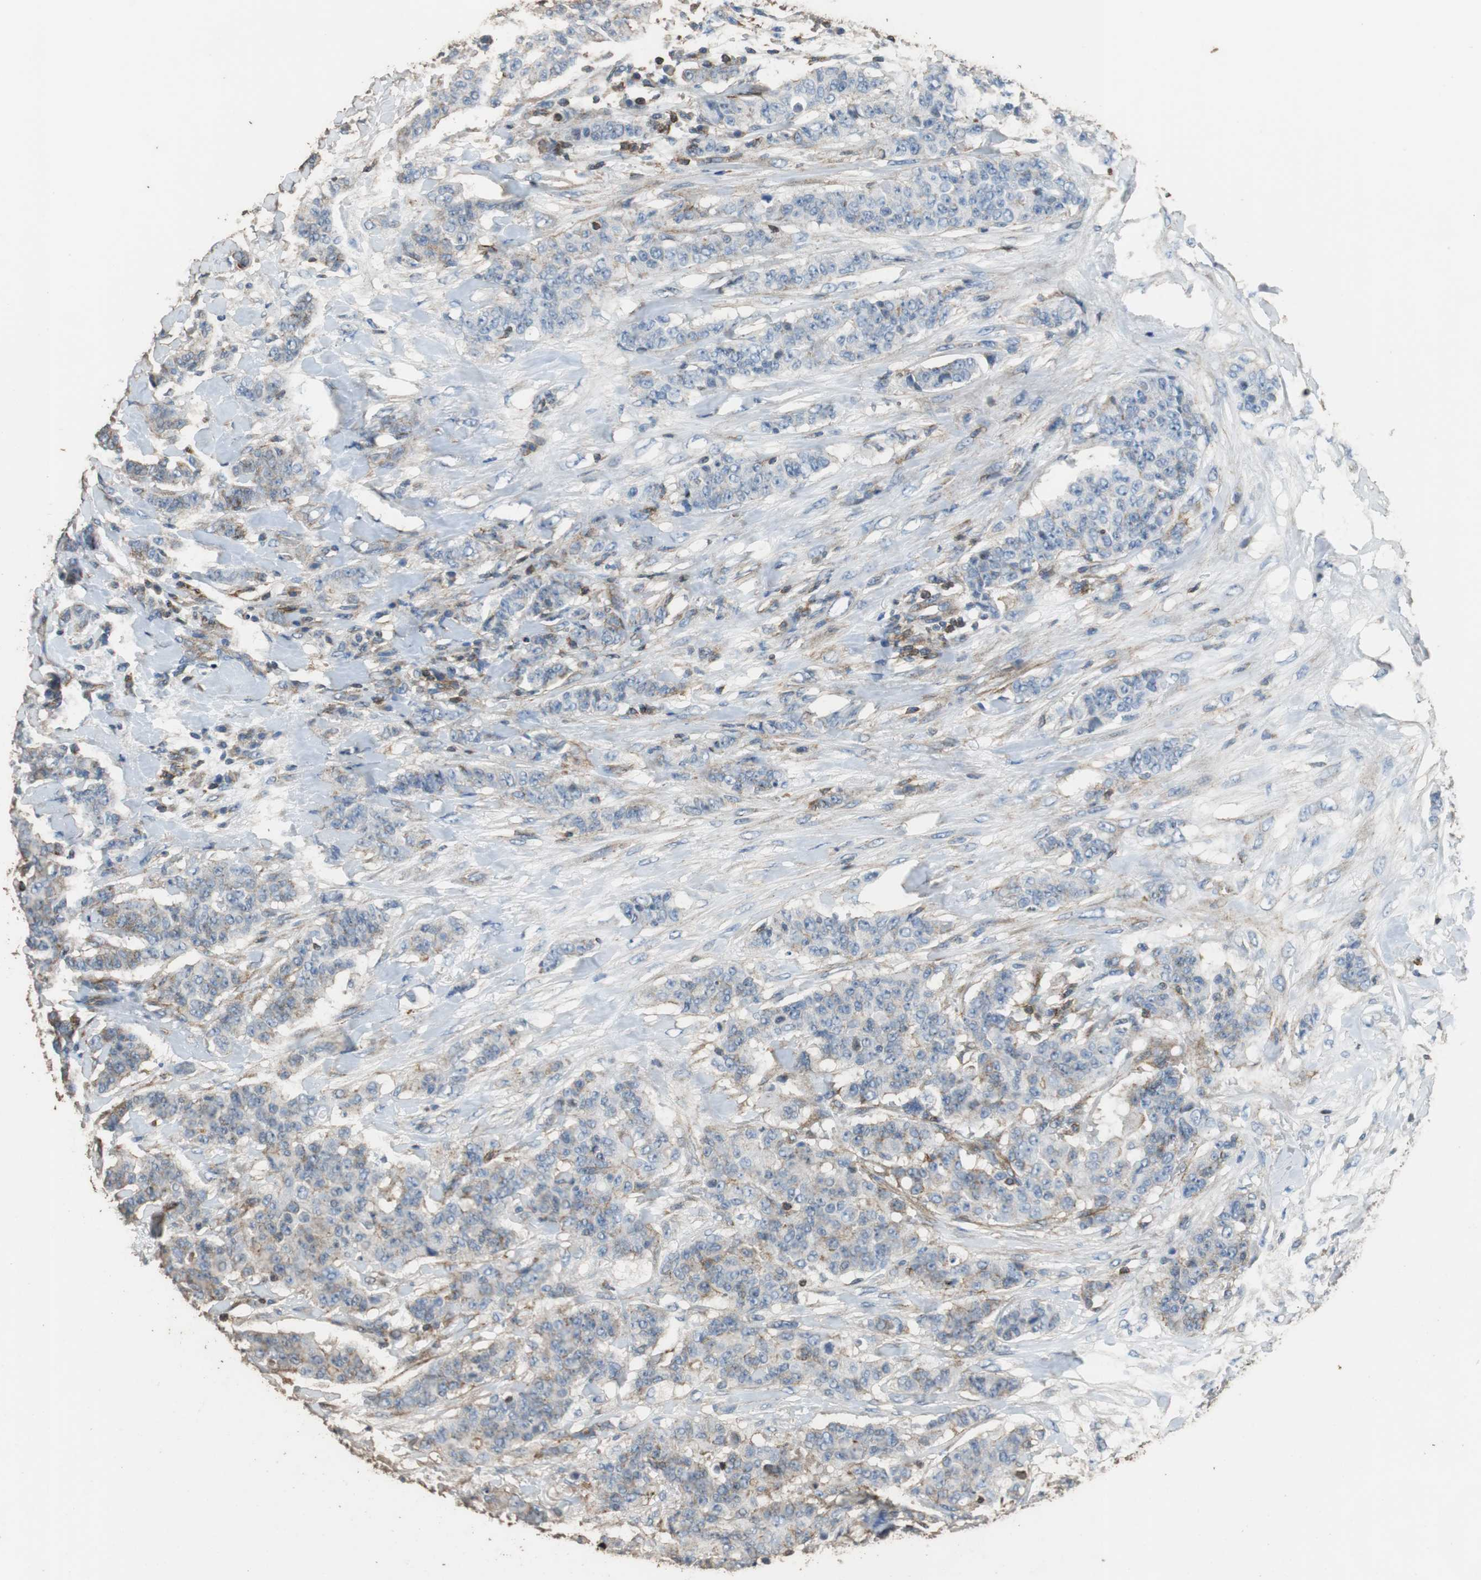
{"staining": {"intensity": "weak", "quantity": "<25%", "location": "cytoplasmic/membranous"}, "tissue": "breast cancer", "cell_type": "Tumor cells", "image_type": "cancer", "snomed": [{"axis": "morphology", "description": "Duct carcinoma"}, {"axis": "topography", "description": "Breast"}], "caption": "There is no significant staining in tumor cells of breast cancer. Brightfield microscopy of immunohistochemistry (IHC) stained with DAB (3,3'-diaminobenzidine) (brown) and hematoxylin (blue), captured at high magnification.", "gene": "PRKRA", "patient": {"sex": "female", "age": 40}}